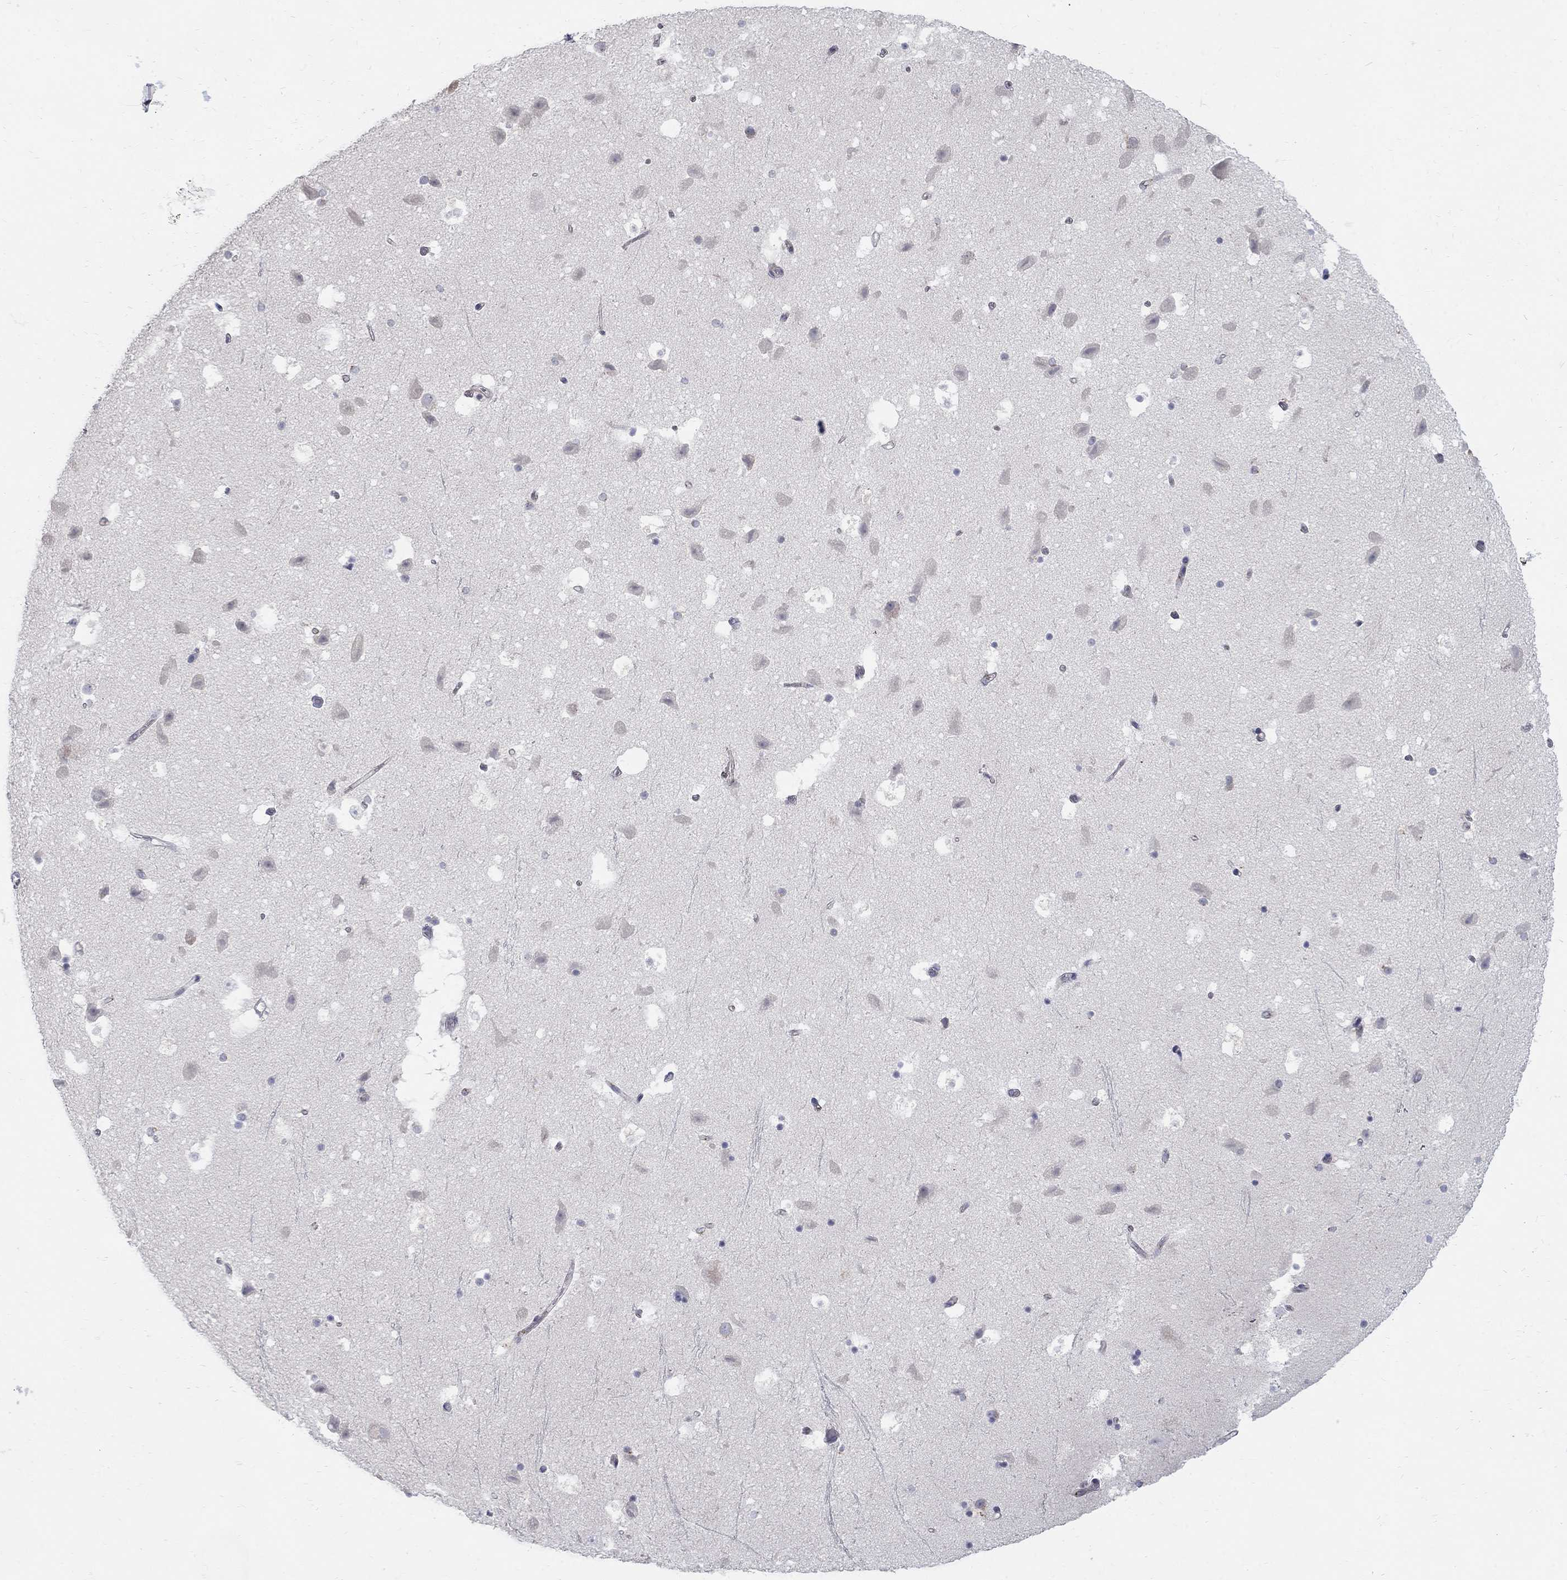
{"staining": {"intensity": "negative", "quantity": "none", "location": "none"}, "tissue": "hippocampus", "cell_type": "Glial cells", "image_type": "normal", "snomed": [{"axis": "morphology", "description": "Normal tissue, NOS"}, {"axis": "topography", "description": "Hippocampus"}], "caption": "This photomicrograph is of unremarkable hippocampus stained with immunohistochemistry (IHC) to label a protein in brown with the nuclei are counter-stained blue. There is no staining in glial cells. (DAB immunohistochemistry (IHC), high magnification).", "gene": "PANK3", "patient": {"sex": "male", "age": 51}}